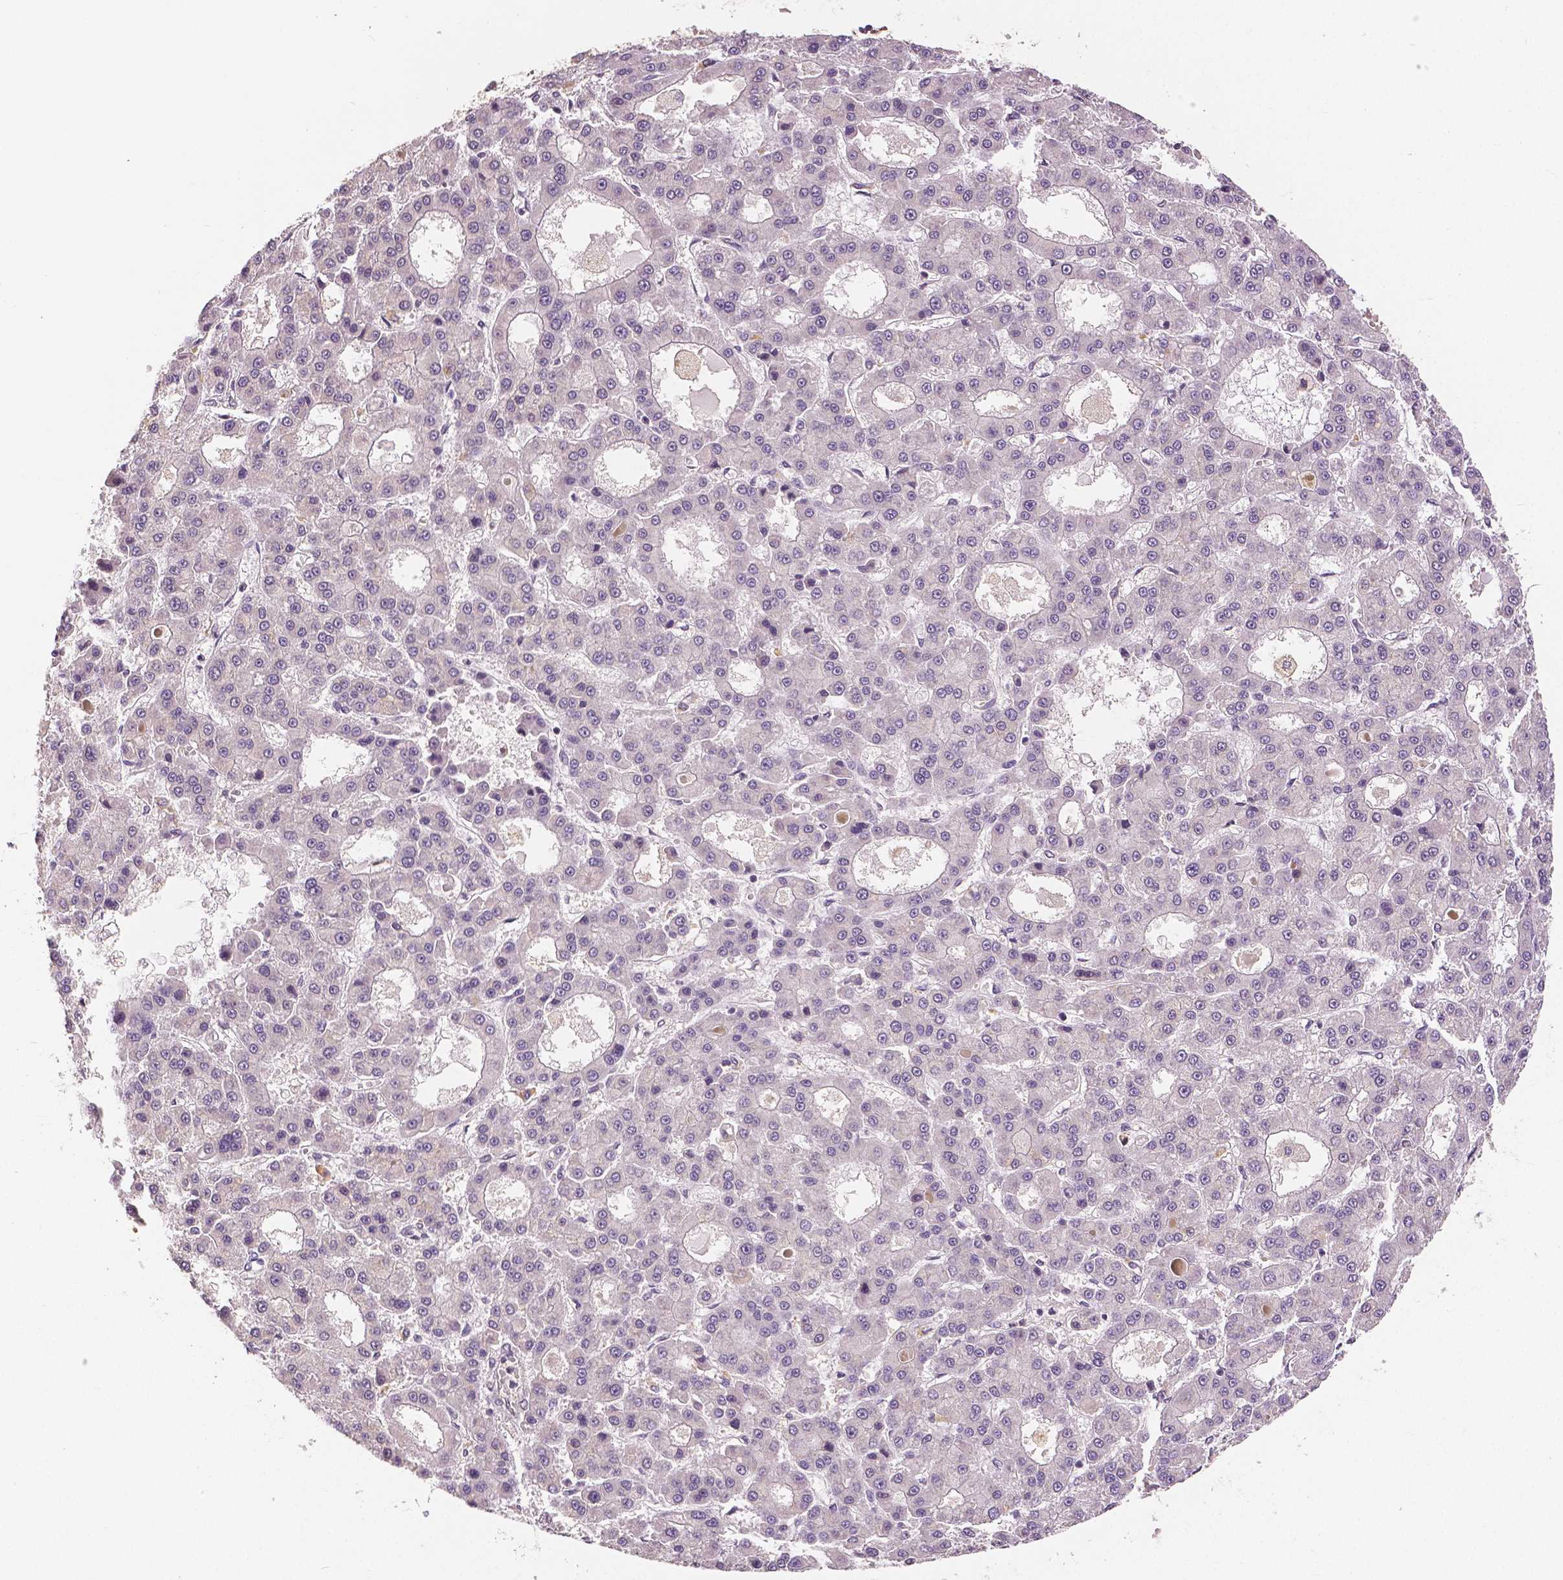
{"staining": {"intensity": "negative", "quantity": "none", "location": "none"}, "tissue": "liver cancer", "cell_type": "Tumor cells", "image_type": "cancer", "snomed": [{"axis": "morphology", "description": "Carcinoma, Hepatocellular, NOS"}, {"axis": "topography", "description": "Liver"}], "caption": "A high-resolution micrograph shows immunohistochemistry (IHC) staining of liver cancer, which reveals no significant positivity in tumor cells. (Stains: DAB immunohistochemistry with hematoxylin counter stain, Microscopy: brightfield microscopy at high magnification).", "gene": "MAP1LC3B", "patient": {"sex": "male", "age": 70}}